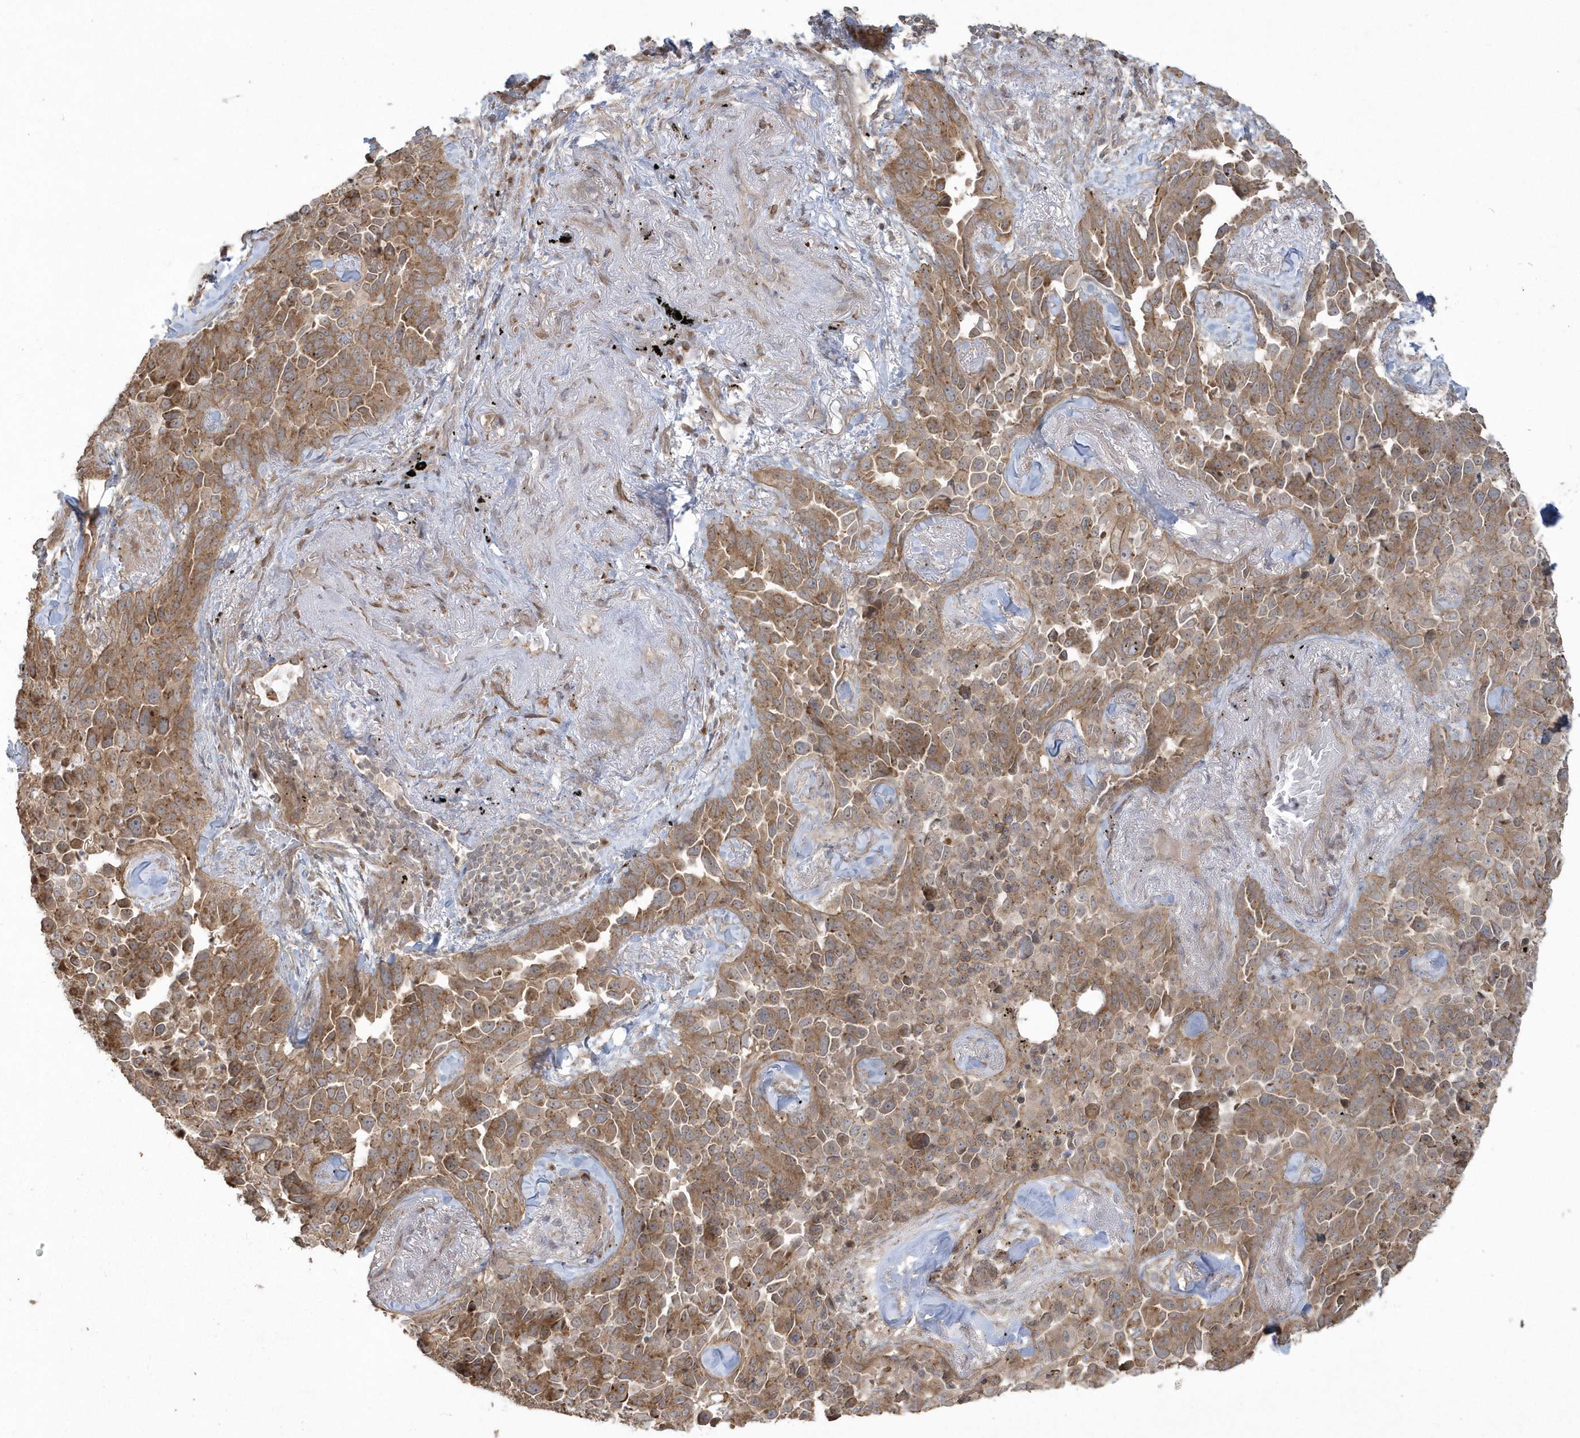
{"staining": {"intensity": "moderate", "quantity": ">75%", "location": "cytoplasmic/membranous"}, "tissue": "lung cancer", "cell_type": "Tumor cells", "image_type": "cancer", "snomed": [{"axis": "morphology", "description": "Adenocarcinoma, NOS"}, {"axis": "topography", "description": "Lung"}], "caption": "A brown stain shows moderate cytoplasmic/membranous staining of a protein in lung cancer tumor cells. Nuclei are stained in blue.", "gene": "ARMC8", "patient": {"sex": "female", "age": 67}}